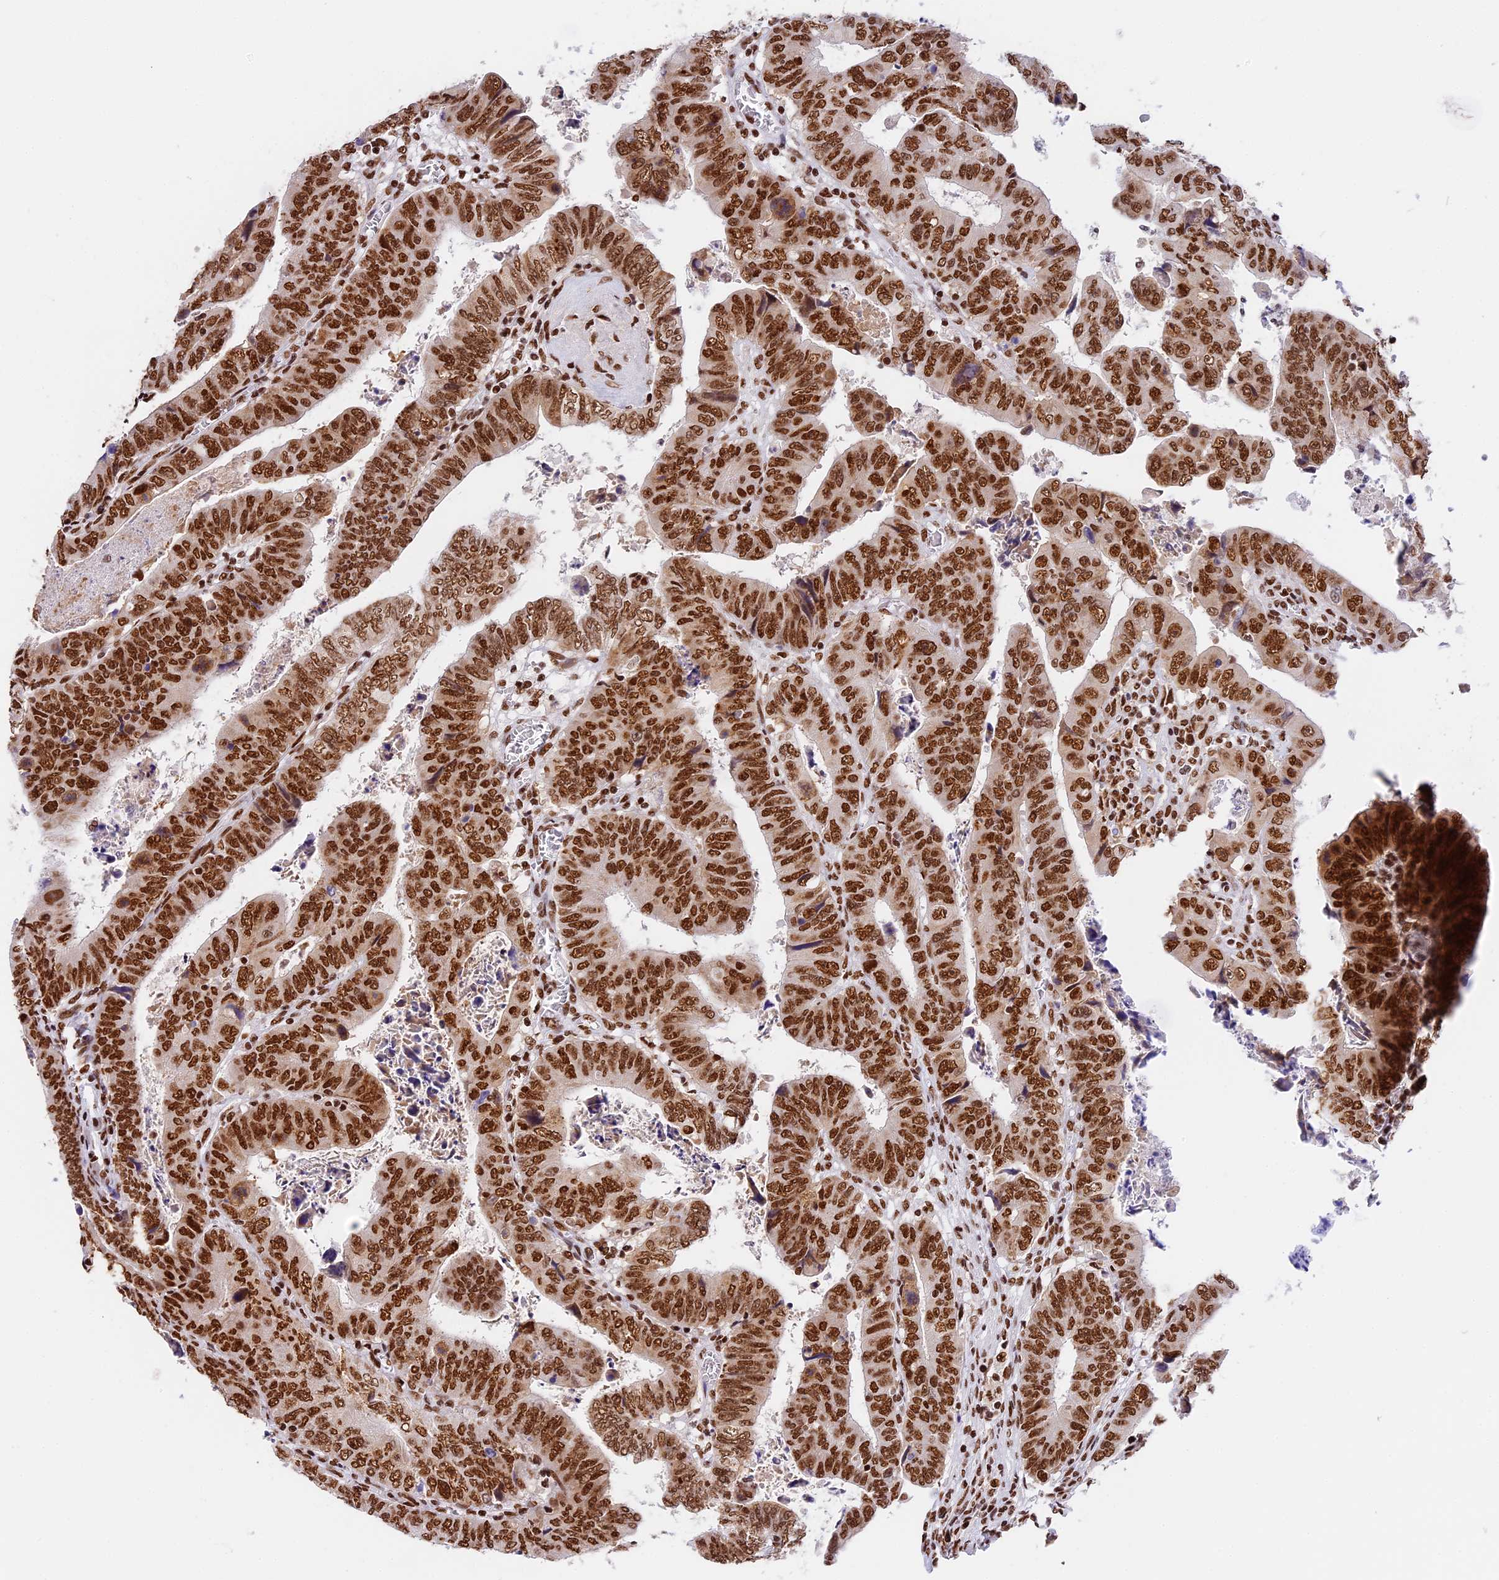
{"staining": {"intensity": "strong", "quantity": ">75%", "location": "nuclear"}, "tissue": "colorectal cancer", "cell_type": "Tumor cells", "image_type": "cancer", "snomed": [{"axis": "morphology", "description": "Normal tissue, NOS"}, {"axis": "morphology", "description": "Adenocarcinoma, NOS"}, {"axis": "topography", "description": "Rectum"}], "caption": "A micrograph of human colorectal adenocarcinoma stained for a protein displays strong nuclear brown staining in tumor cells.", "gene": "SBNO1", "patient": {"sex": "female", "age": 65}}